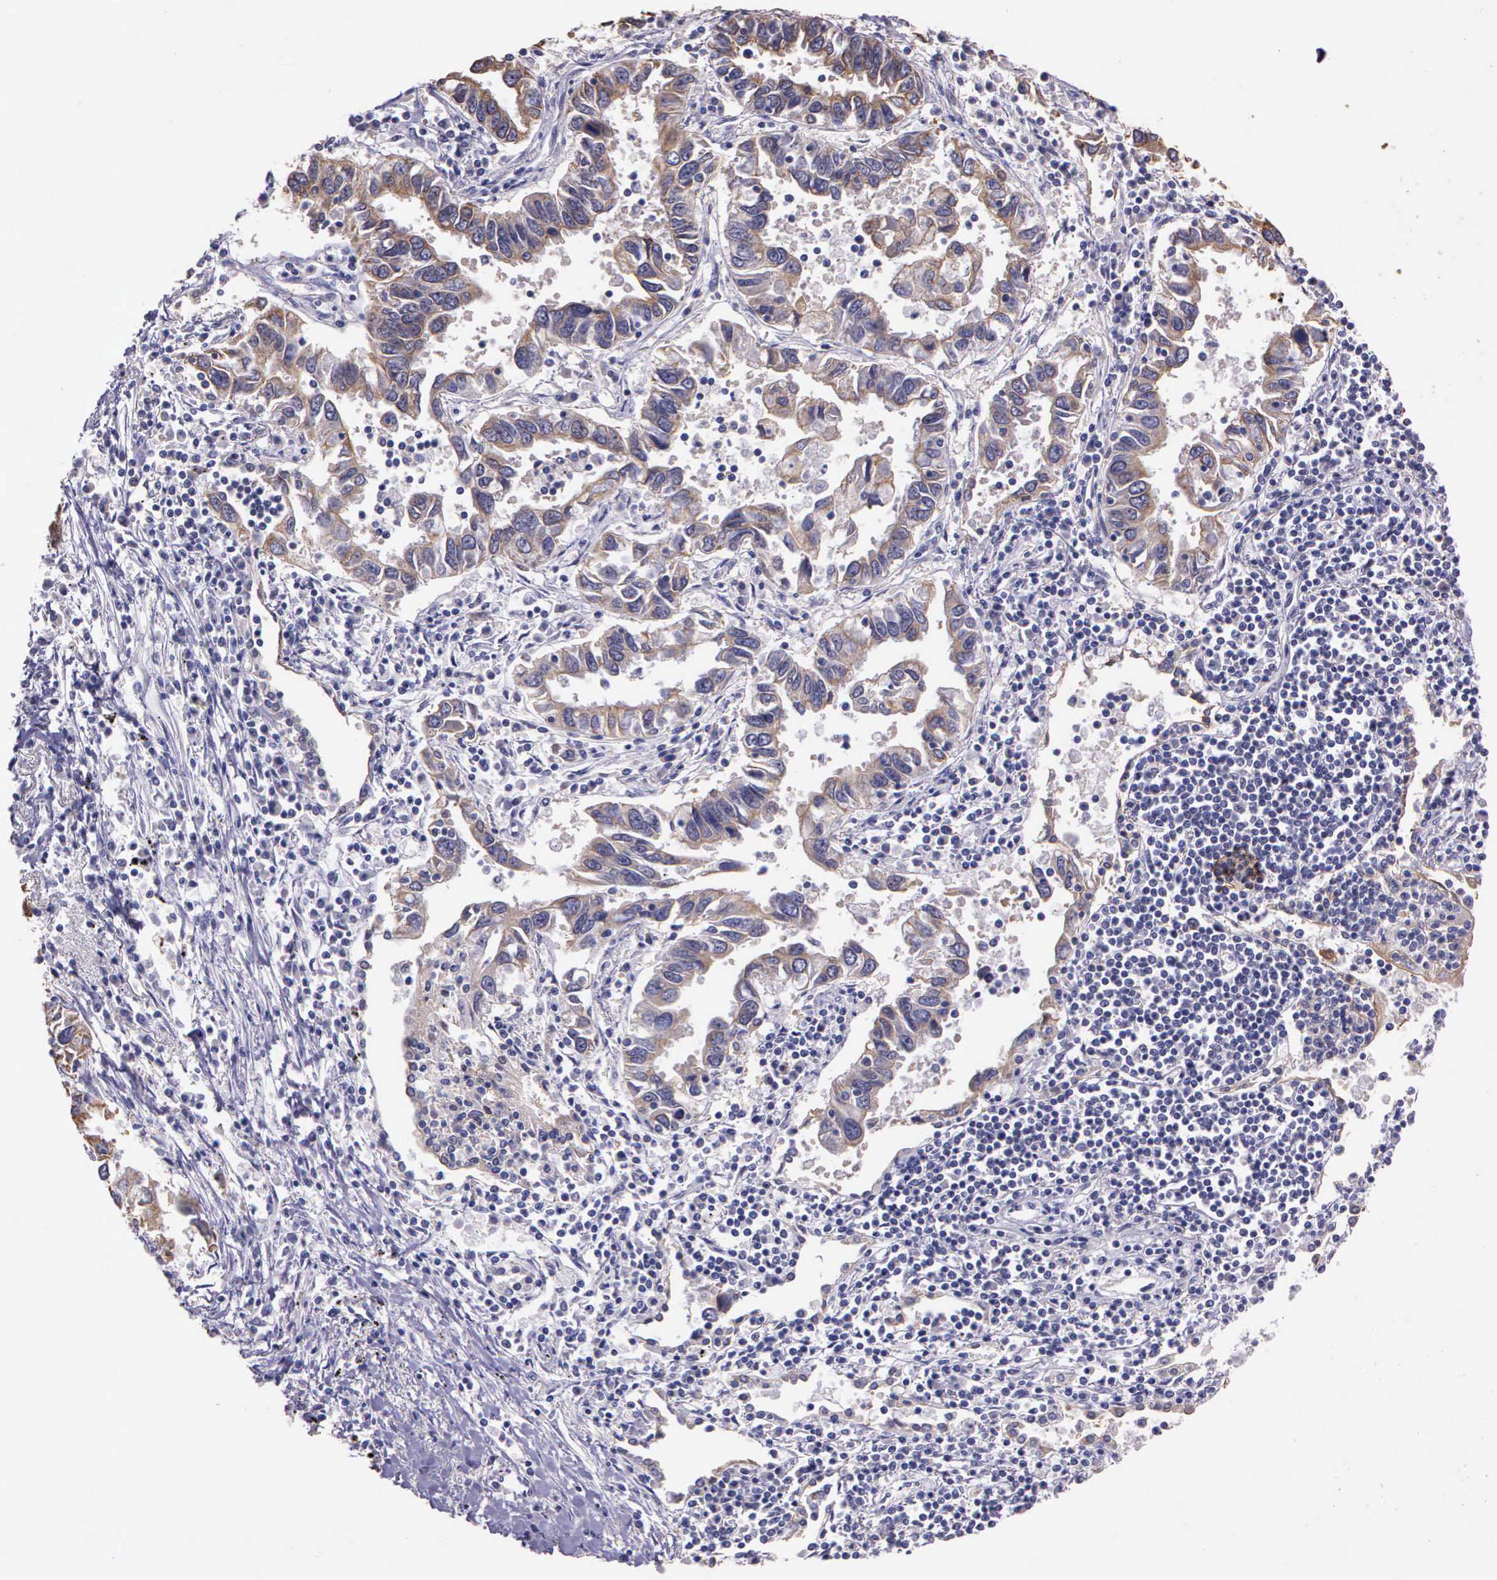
{"staining": {"intensity": "weak", "quantity": "<25%", "location": "cytoplasmic/membranous"}, "tissue": "lung cancer", "cell_type": "Tumor cells", "image_type": "cancer", "snomed": [{"axis": "morphology", "description": "Adenocarcinoma, NOS"}, {"axis": "topography", "description": "Lung"}], "caption": "This is an immunohistochemistry (IHC) photomicrograph of human adenocarcinoma (lung). There is no staining in tumor cells.", "gene": "IGBP1", "patient": {"sex": "male", "age": 48}}